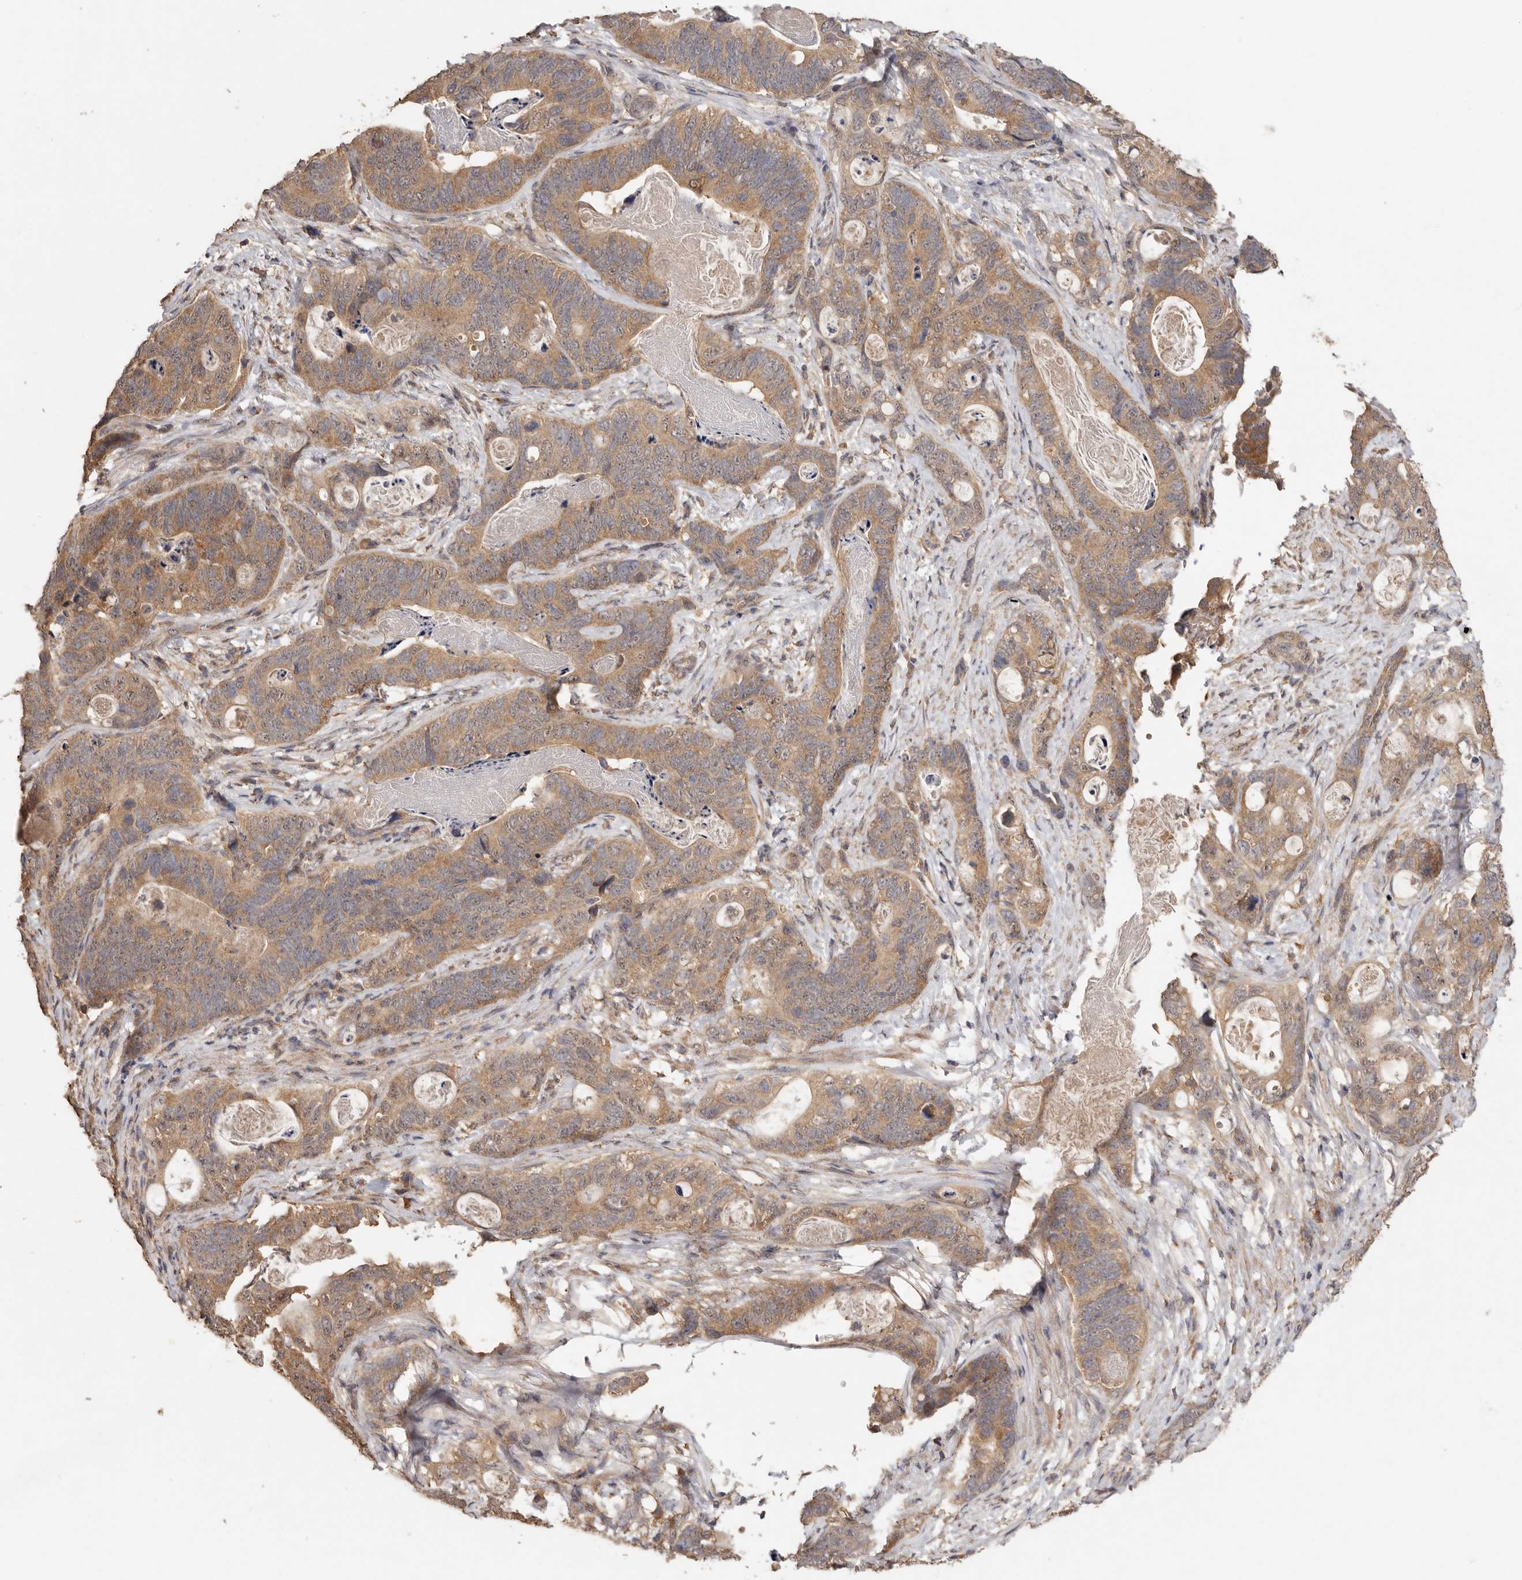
{"staining": {"intensity": "moderate", "quantity": ">75%", "location": "cytoplasmic/membranous"}, "tissue": "stomach cancer", "cell_type": "Tumor cells", "image_type": "cancer", "snomed": [{"axis": "morphology", "description": "Normal tissue, NOS"}, {"axis": "morphology", "description": "Adenocarcinoma, NOS"}, {"axis": "topography", "description": "Stomach"}], "caption": "Stomach cancer (adenocarcinoma) stained with DAB immunohistochemistry (IHC) displays medium levels of moderate cytoplasmic/membranous expression in approximately >75% of tumor cells. (DAB IHC with brightfield microscopy, high magnification).", "gene": "RWDD1", "patient": {"sex": "female", "age": 89}}